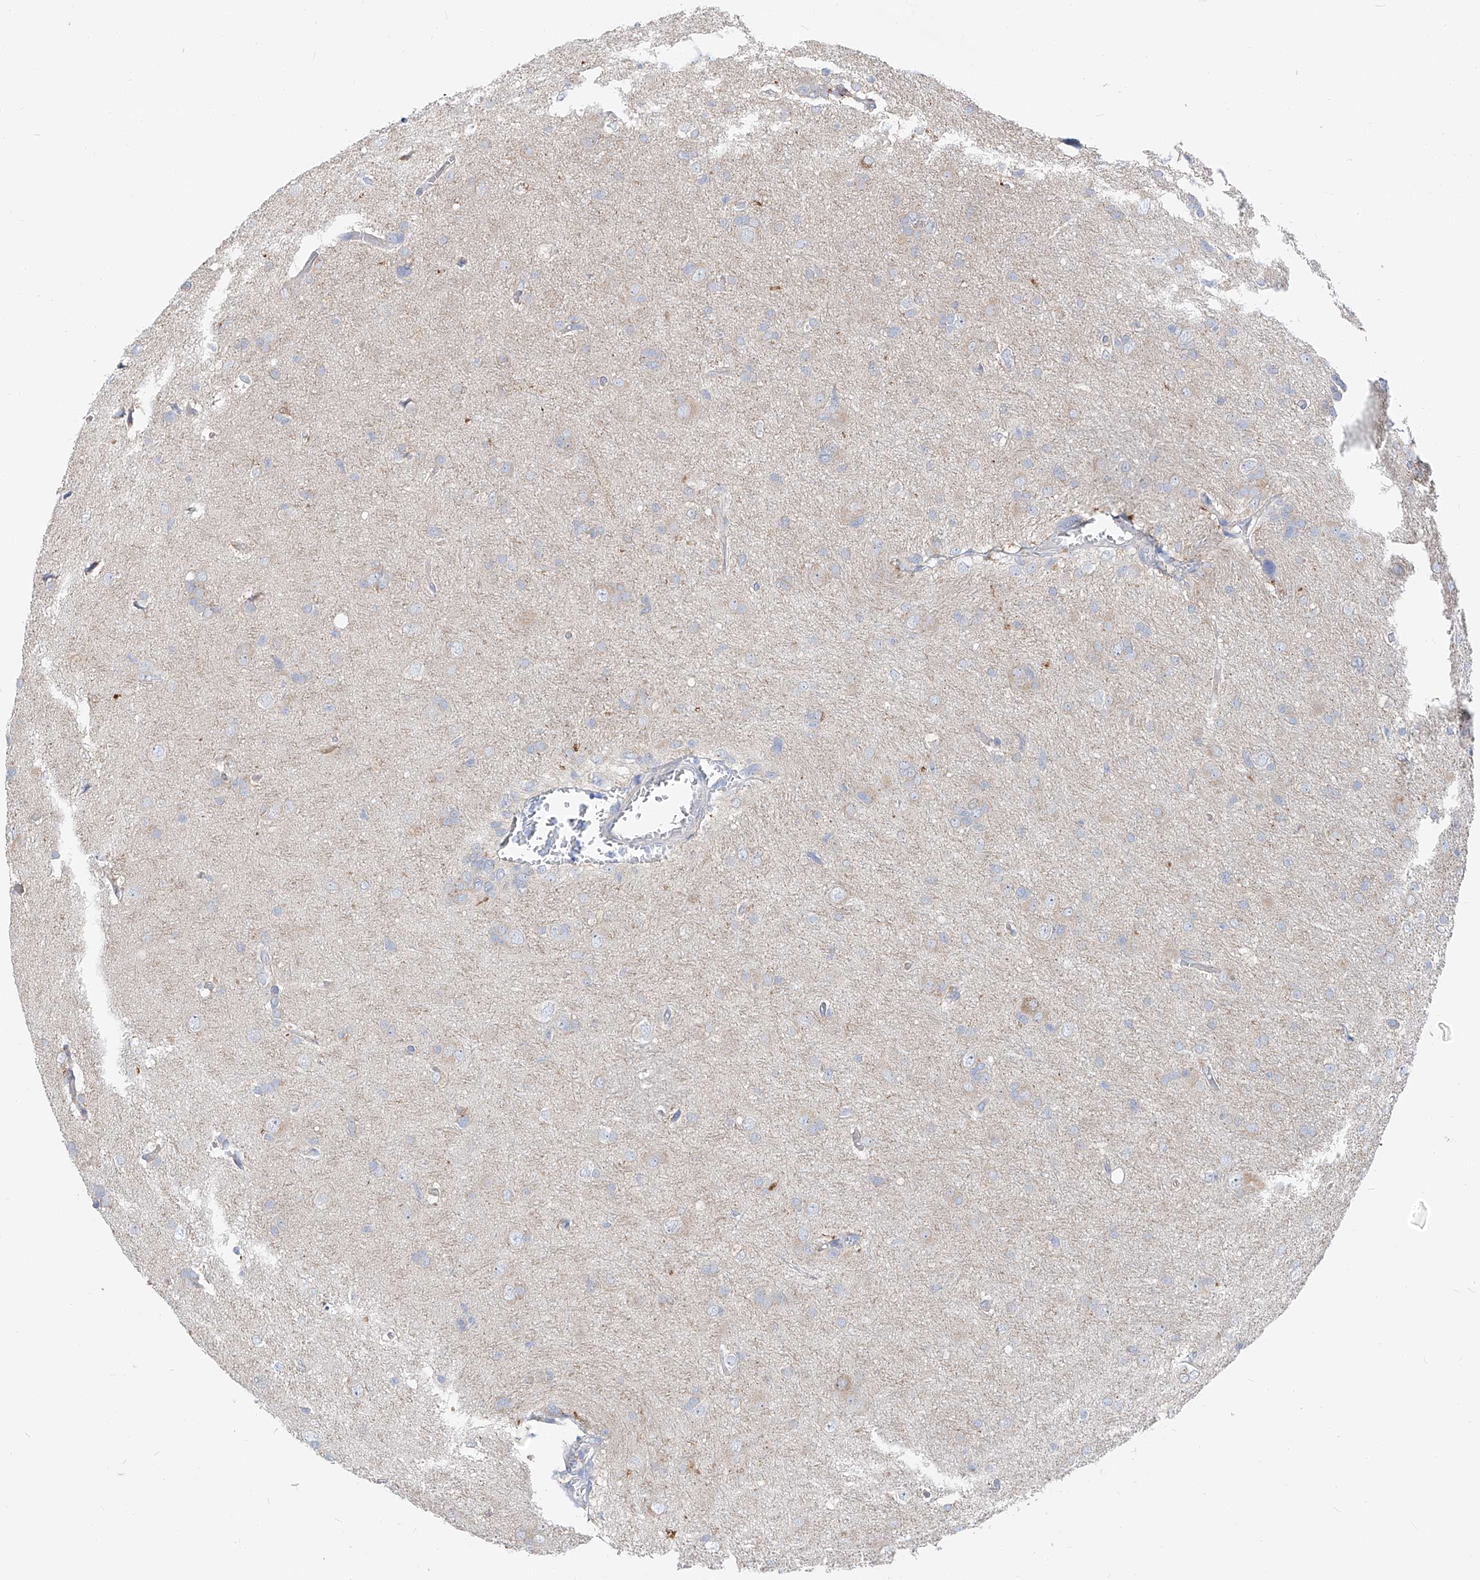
{"staining": {"intensity": "weak", "quantity": "<25%", "location": "cytoplasmic/membranous"}, "tissue": "glioma", "cell_type": "Tumor cells", "image_type": "cancer", "snomed": [{"axis": "morphology", "description": "Glioma, malignant, High grade"}, {"axis": "topography", "description": "Brain"}], "caption": "Malignant glioma (high-grade) was stained to show a protein in brown. There is no significant staining in tumor cells. (Stains: DAB (3,3'-diaminobenzidine) IHC with hematoxylin counter stain, Microscopy: brightfield microscopy at high magnification).", "gene": "UFL1", "patient": {"sex": "female", "age": 59}}